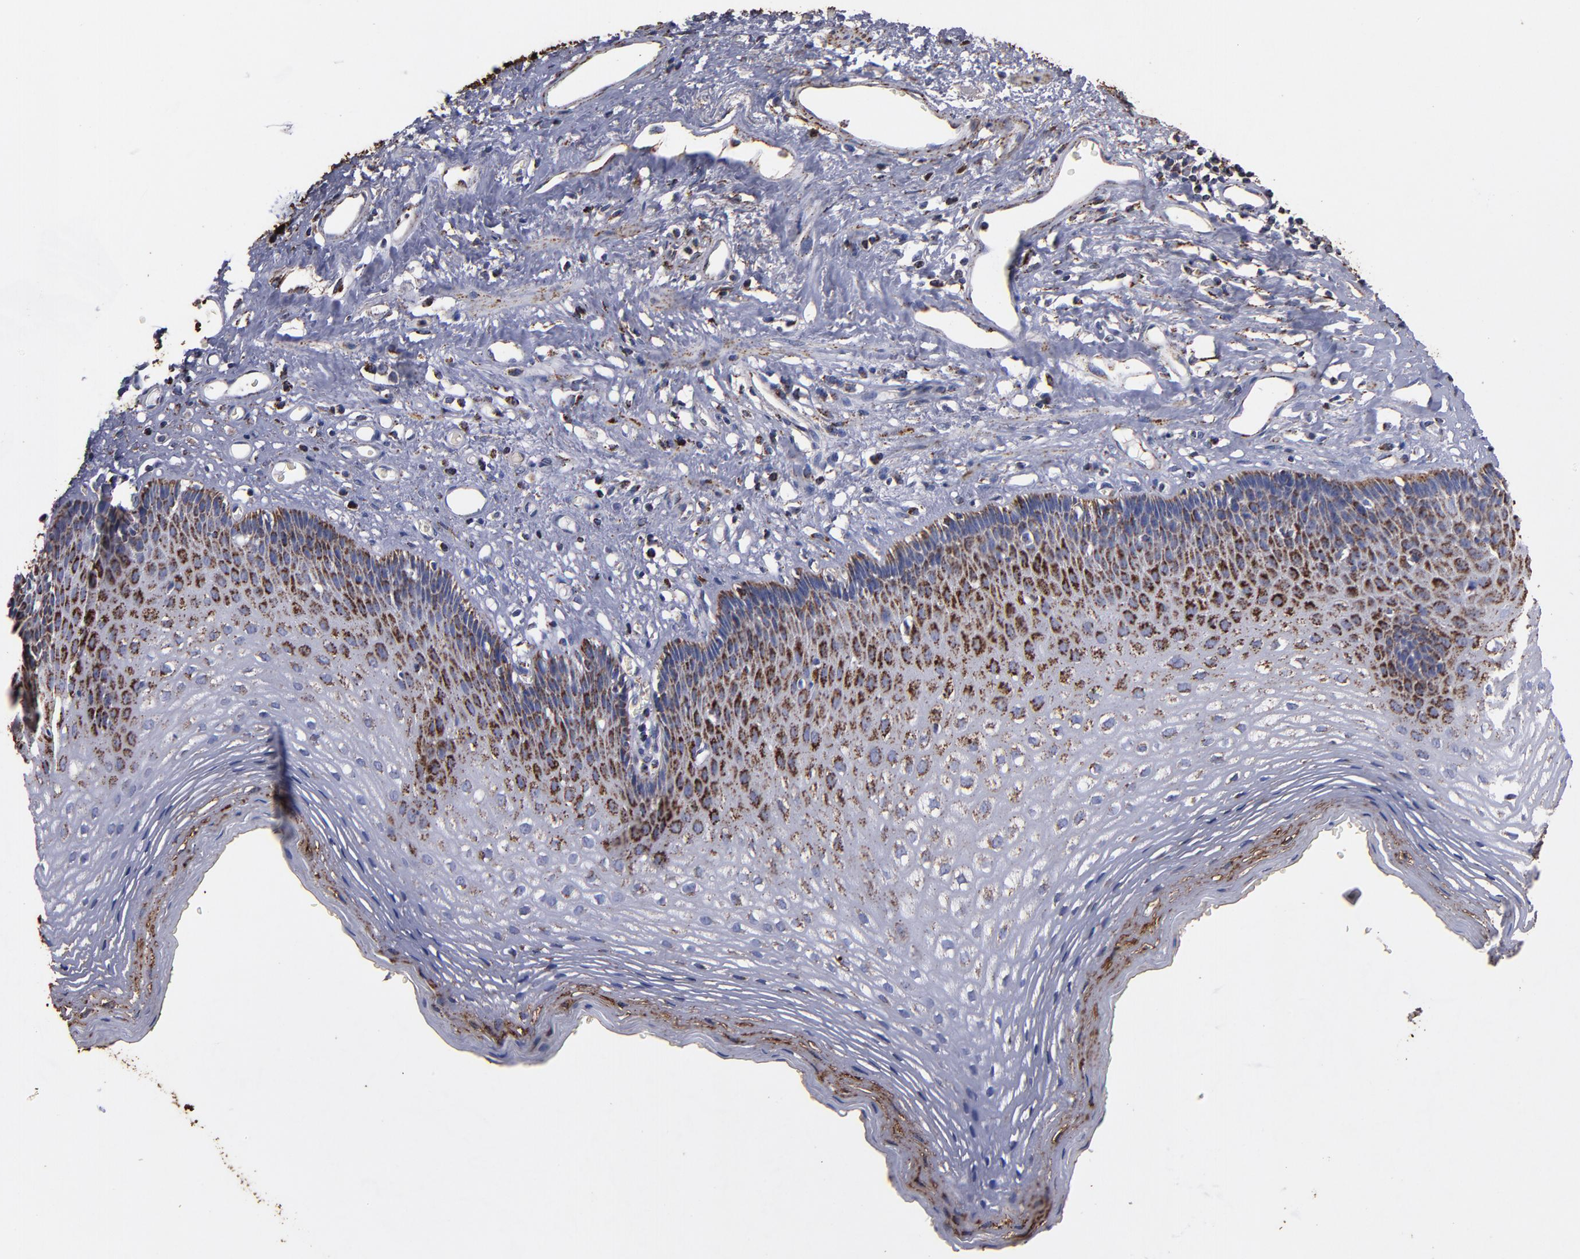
{"staining": {"intensity": "strong", "quantity": "25%-75%", "location": "cytoplasmic/membranous"}, "tissue": "esophagus", "cell_type": "Squamous epithelial cells", "image_type": "normal", "snomed": [{"axis": "morphology", "description": "Normal tissue, NOS"}, {"axis": "topography", "description": "Esophagus"}], "caption": "Protein staining exhibits strong cytoplasmic/membranous staining in approximately 25%-75% of squamous epithelial cells in normal esophagus.", "gene": "SOD2", "patient": {"sex": "female", "age": 70}}